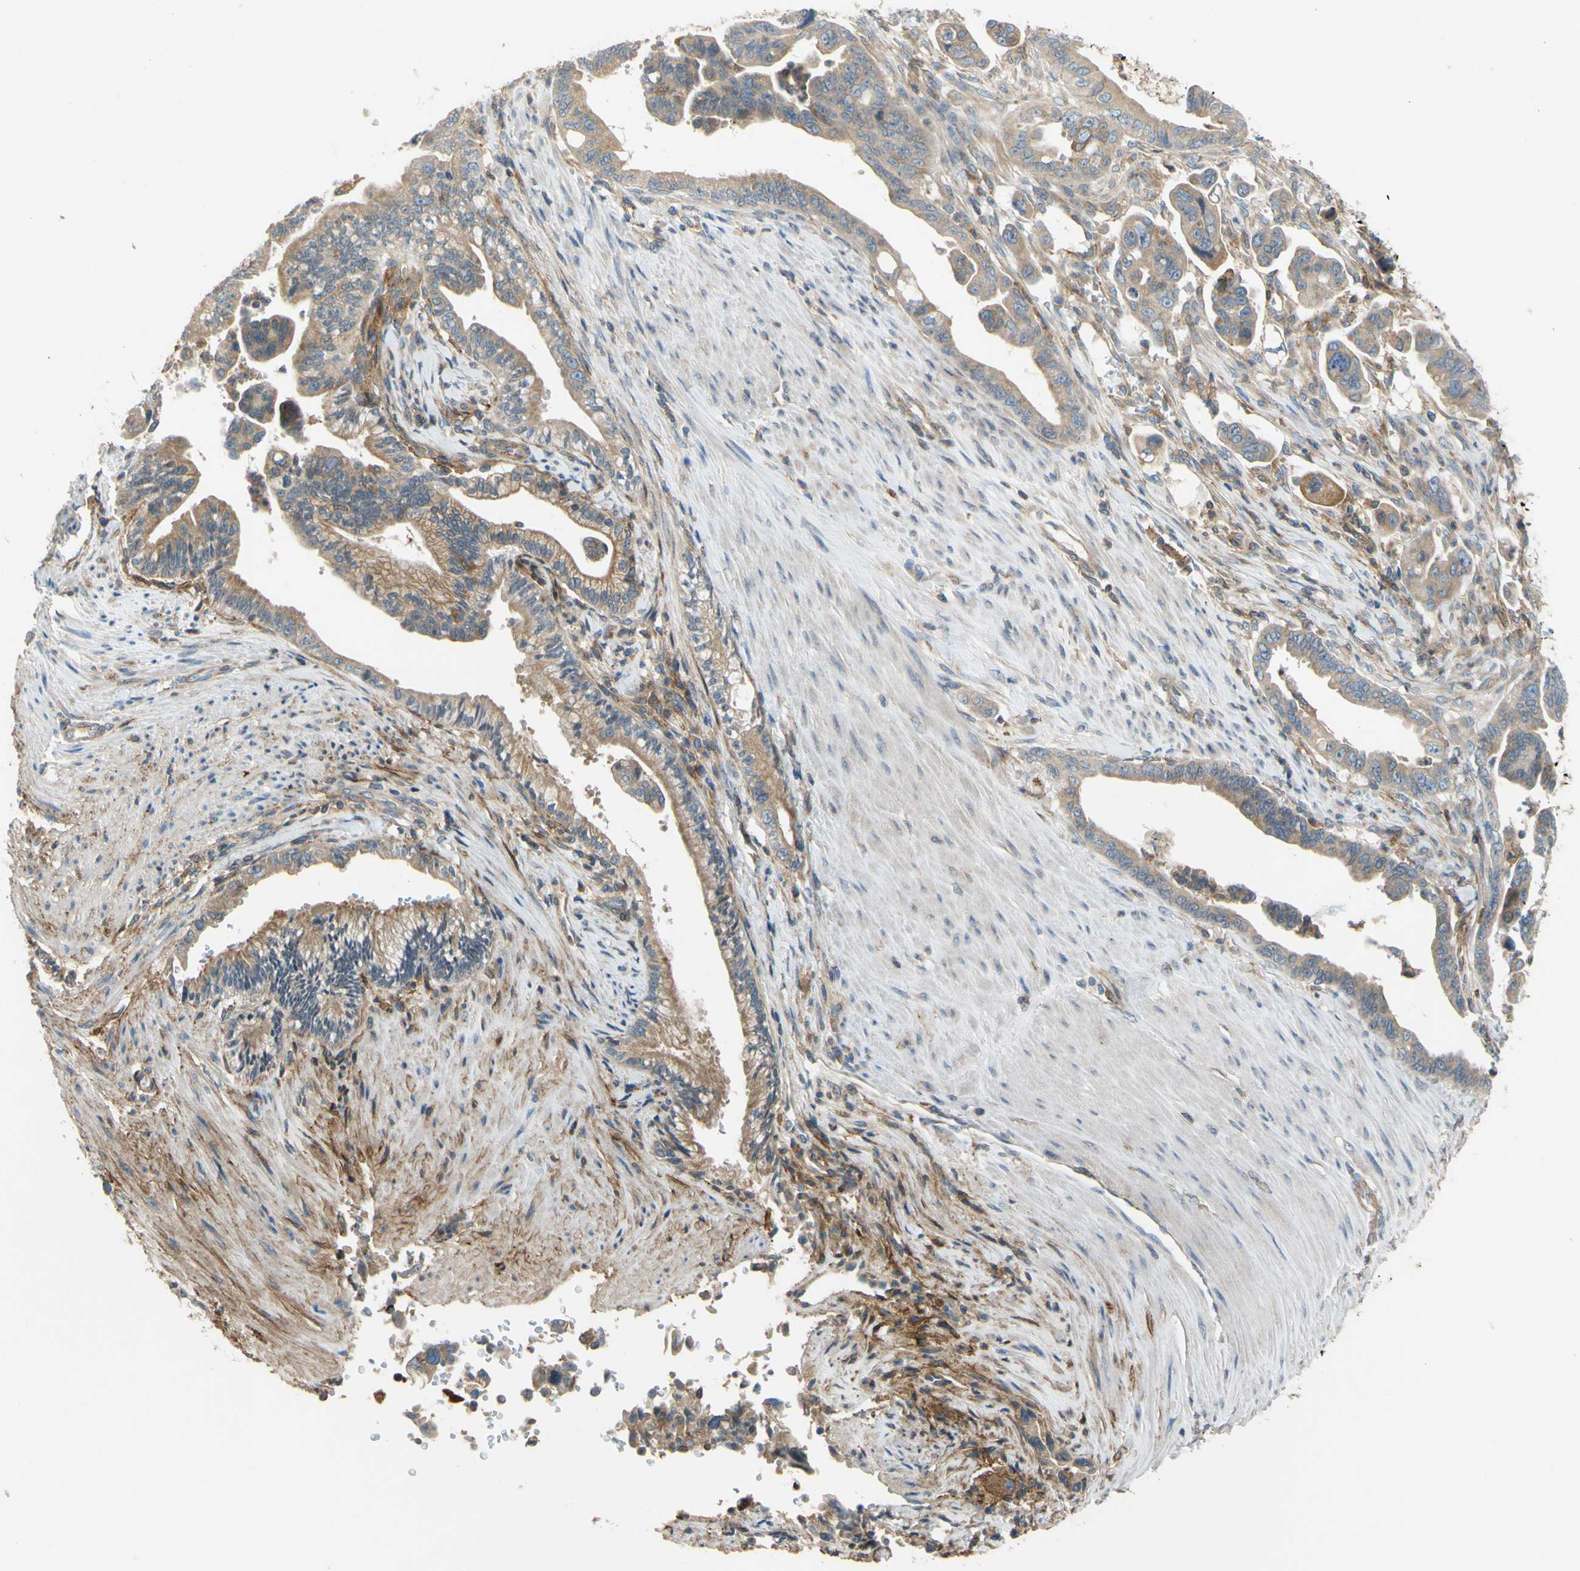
{"staining": {"intensity": "weak", "quantity": ">75%", "location": "cytoplasmic/membranous"}, "tissue": "pancreatic cancer", "cell_type": "Tumor cells", "image_type": "cancer", "snomed": [{"axis": "morphology", "description": "Adenocarcinoma, NOS"}, {"axis": "topography", "description": "Pancreas"}], "caption": "Immunohistochemistry (DAB) staining of human pancreatic adenocarcinoma demonstrates weak cytoplasmic/membranous protein expression in about >75% of tumor cells.", "gene": "POR", "patient": {"sex": "male", "age": 70}}